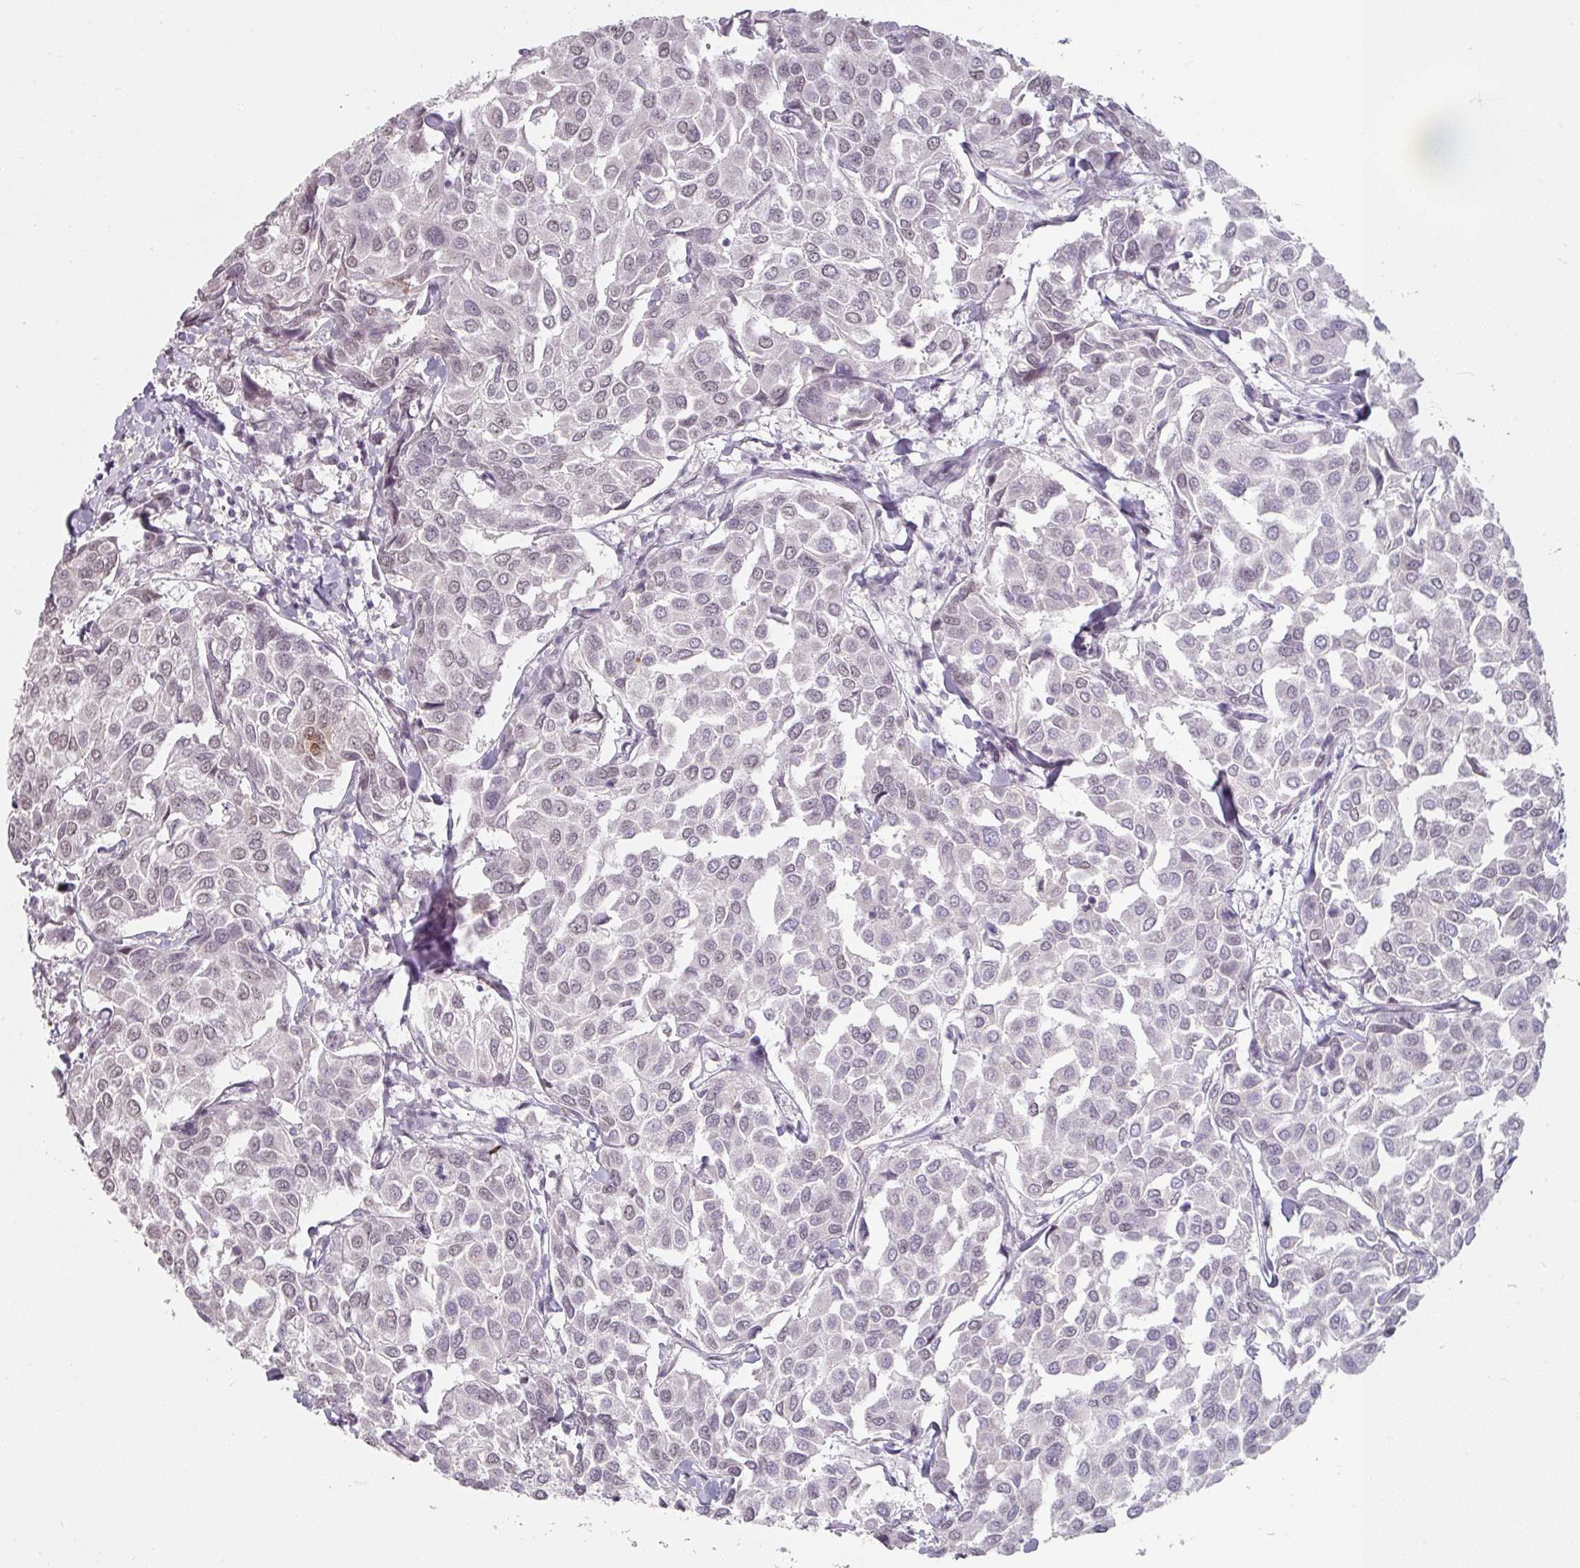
{"staining": {"intensity": "negative", "quantity": "none", "location": "none"}, "tissue": "breast cancer", "cell_type": "Tumor cells", "image_type": "cancer", "snomed": [{"axis": "morphology", "description": "Duct carcinoma"}, {"axis": "topography", "description": "Breast"}], "caption": "The micrograph exhibits no staining of tumor cells in breast infiltrating ductal carcinoma.", "gene": "SPRR1A", "patient": {"sex": "female", "age": 55}}